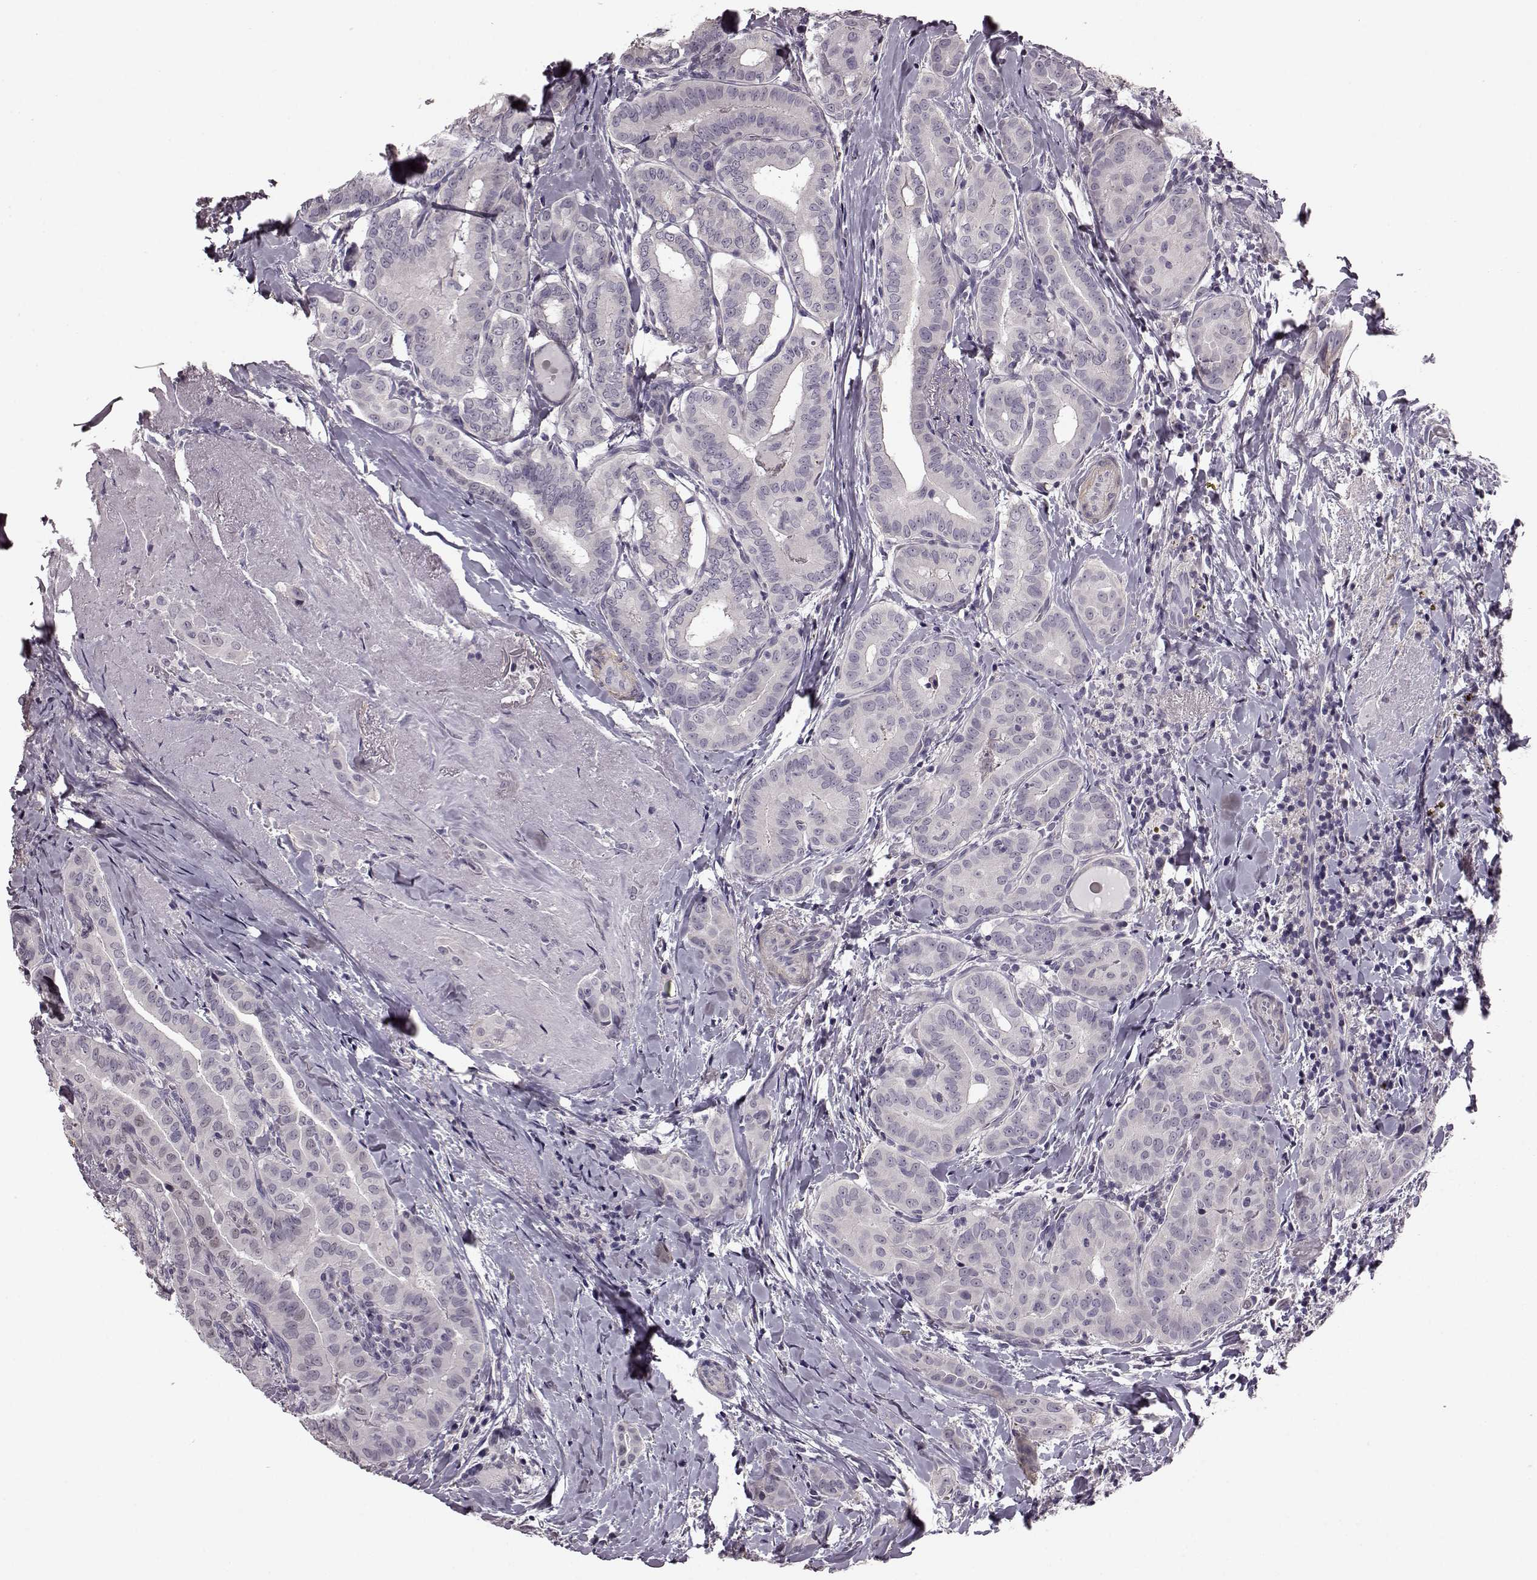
{"staining": {"intensity": "negative", "quantity": "none", "location": "none"}, "tissue": "thyroid cancer", "cell_type": "Tumor cells", "image_type": "cancer", "snomed": [{"axis": "morphology", "description": "Papillary adenocarcinoma, NOS"}, {"axis": "morphology", "description": "Papillary adenoma metastatic"}, {"axis": "topography", "description": "Thyroid gland"}], "caption": "Photomicrograph shows no significant protein positivity in tumor cells of thyroid cancer (papillary adenoma metastatic). (Immunohistochemistry (ihc), brightfield microscopy, high magnification).", "gene": "SLCO3A1", "patient": {"sex": "female", "age": 50}}